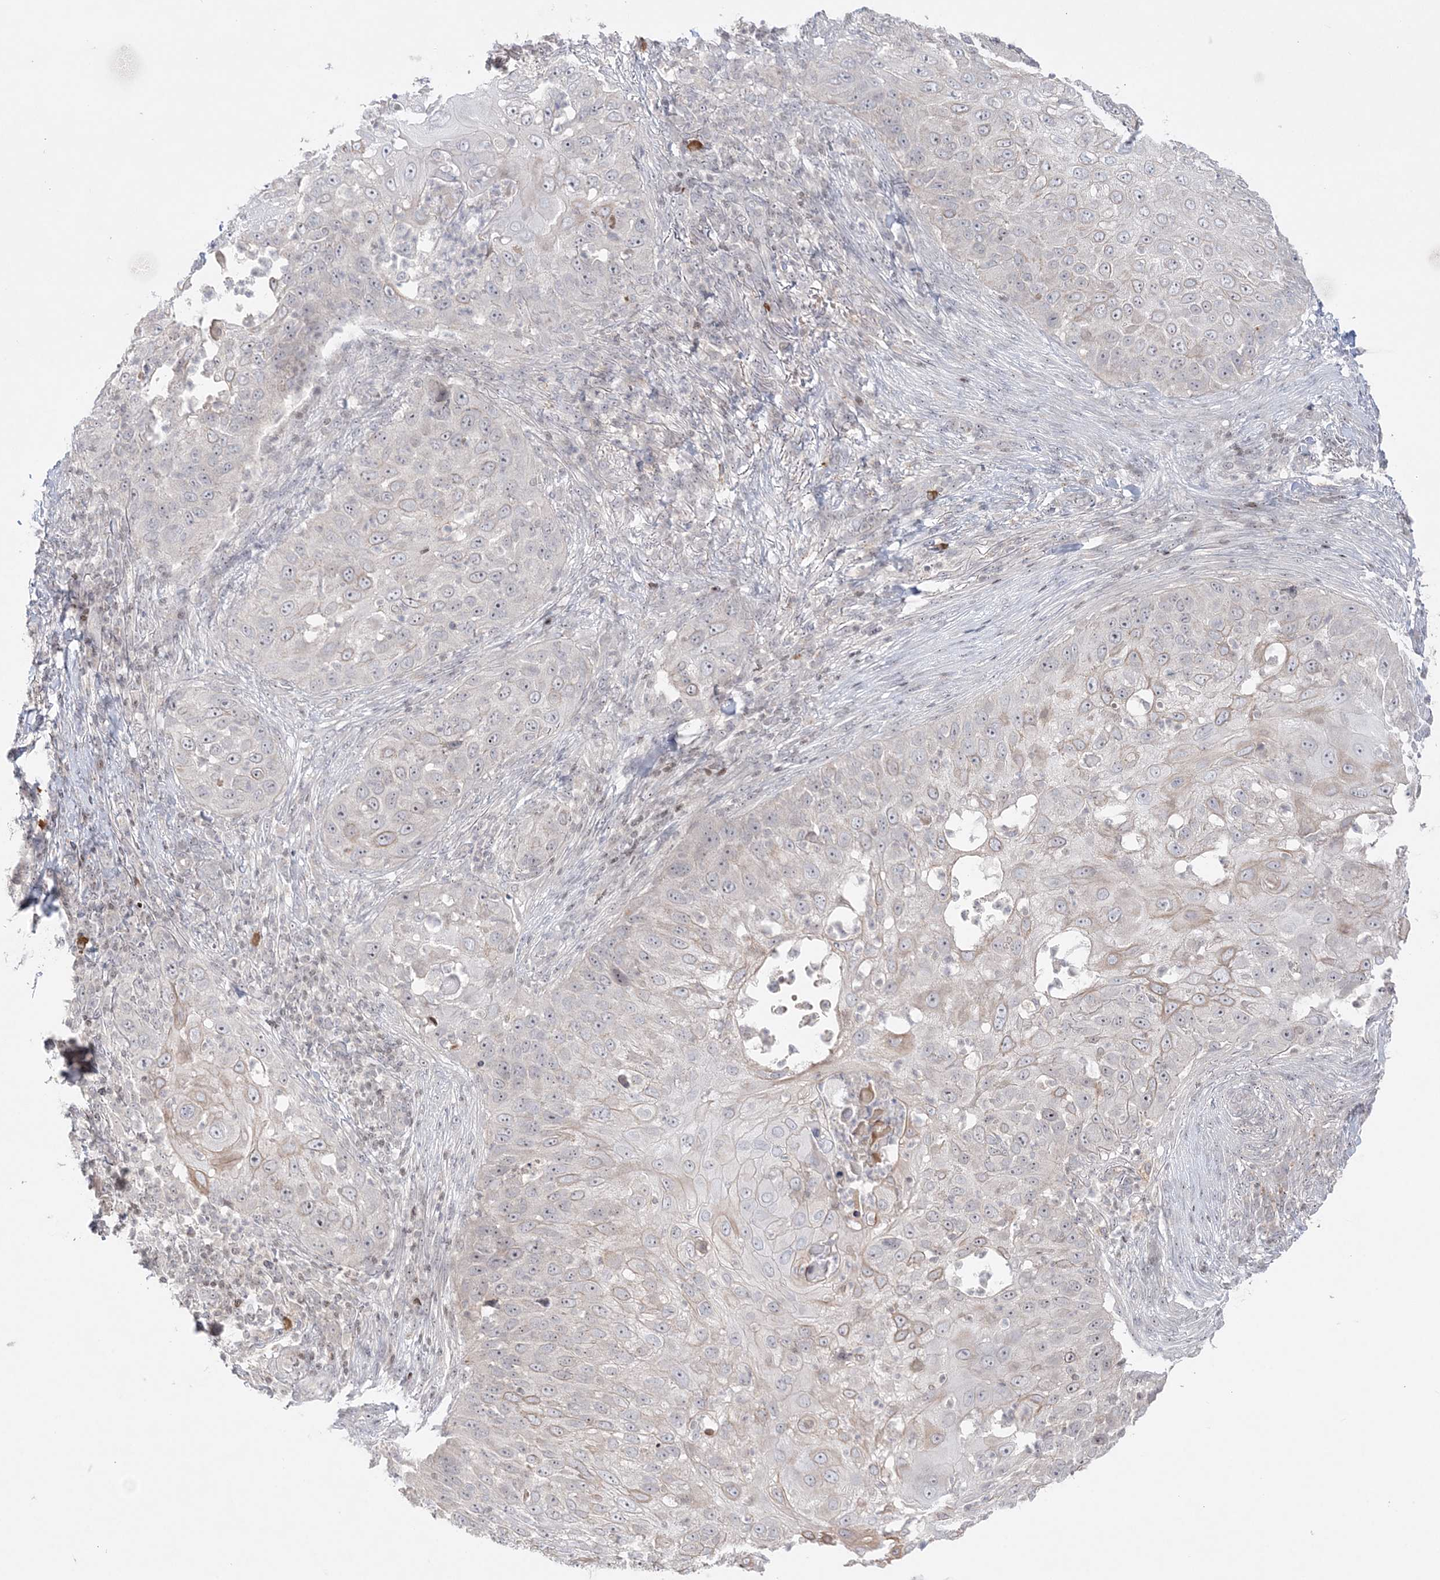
{"staining": {"intensity": "weak", "quantity": "25%-75%", "location": "cytoplasmic/membranous"}, "tissue": "skin cancer", "cell_type": "Tumor cells", "image_type": "cancer", "snomed": [{"axis": "morphology", "description": "Squamous cell carcinoma, NOS"}, {"axis": "topography", "description": "Skin"}], "caption": "Protein expression analysis of human skin cancer reveals weak cytoplasmic/membranous staining in approximately 25%-75% of tumor cells. (Stains: DAB (3,3'-diaminobenzidine) in brown, nuclei in blue, Microscopy: brightfield microscopy at high magnification).", "gene": "SH3BP4", "patient": {"sex": "female", "age": 44}}